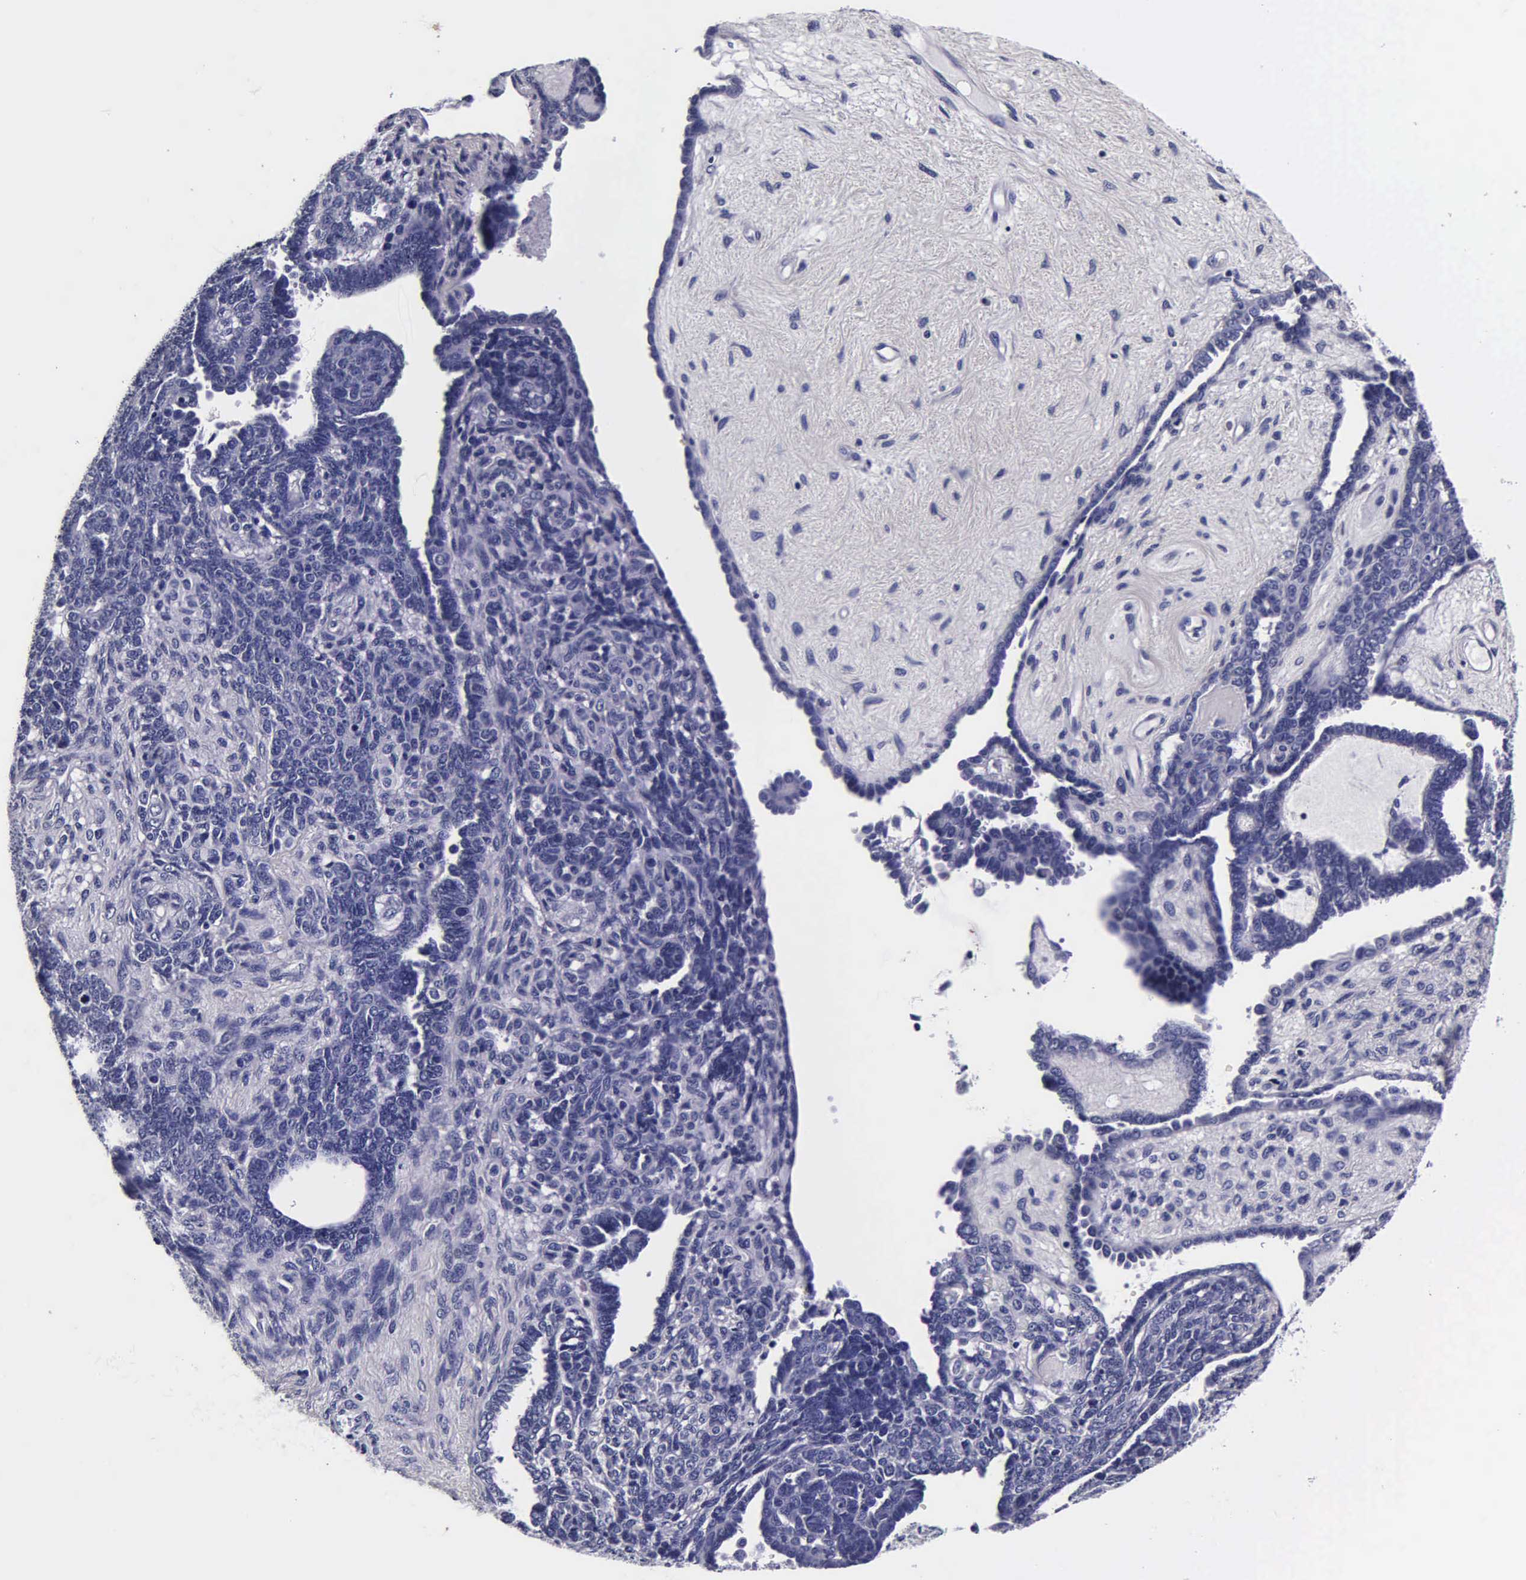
{"staining": {"intensity": "negative", "quantity": "none", "location": "none"}, "tissue": "endometrial cancer", "cell_type": "Tumor cells", "image_type": "cancer", "snomed": [{"axis": "morphology", "description": "Neoplasm, malignant, NOS"}, {"axis": "topography", "description": "Endometrium"}], "caption": "DAB (3,3'-diaminobenzidine) immunohistochemical staining of malignant neoplasm (endometrial) exhibits no significant positivity in tumor cells.", "gene": "IAPP", "patient": {"sex": "female", "age": 74}}